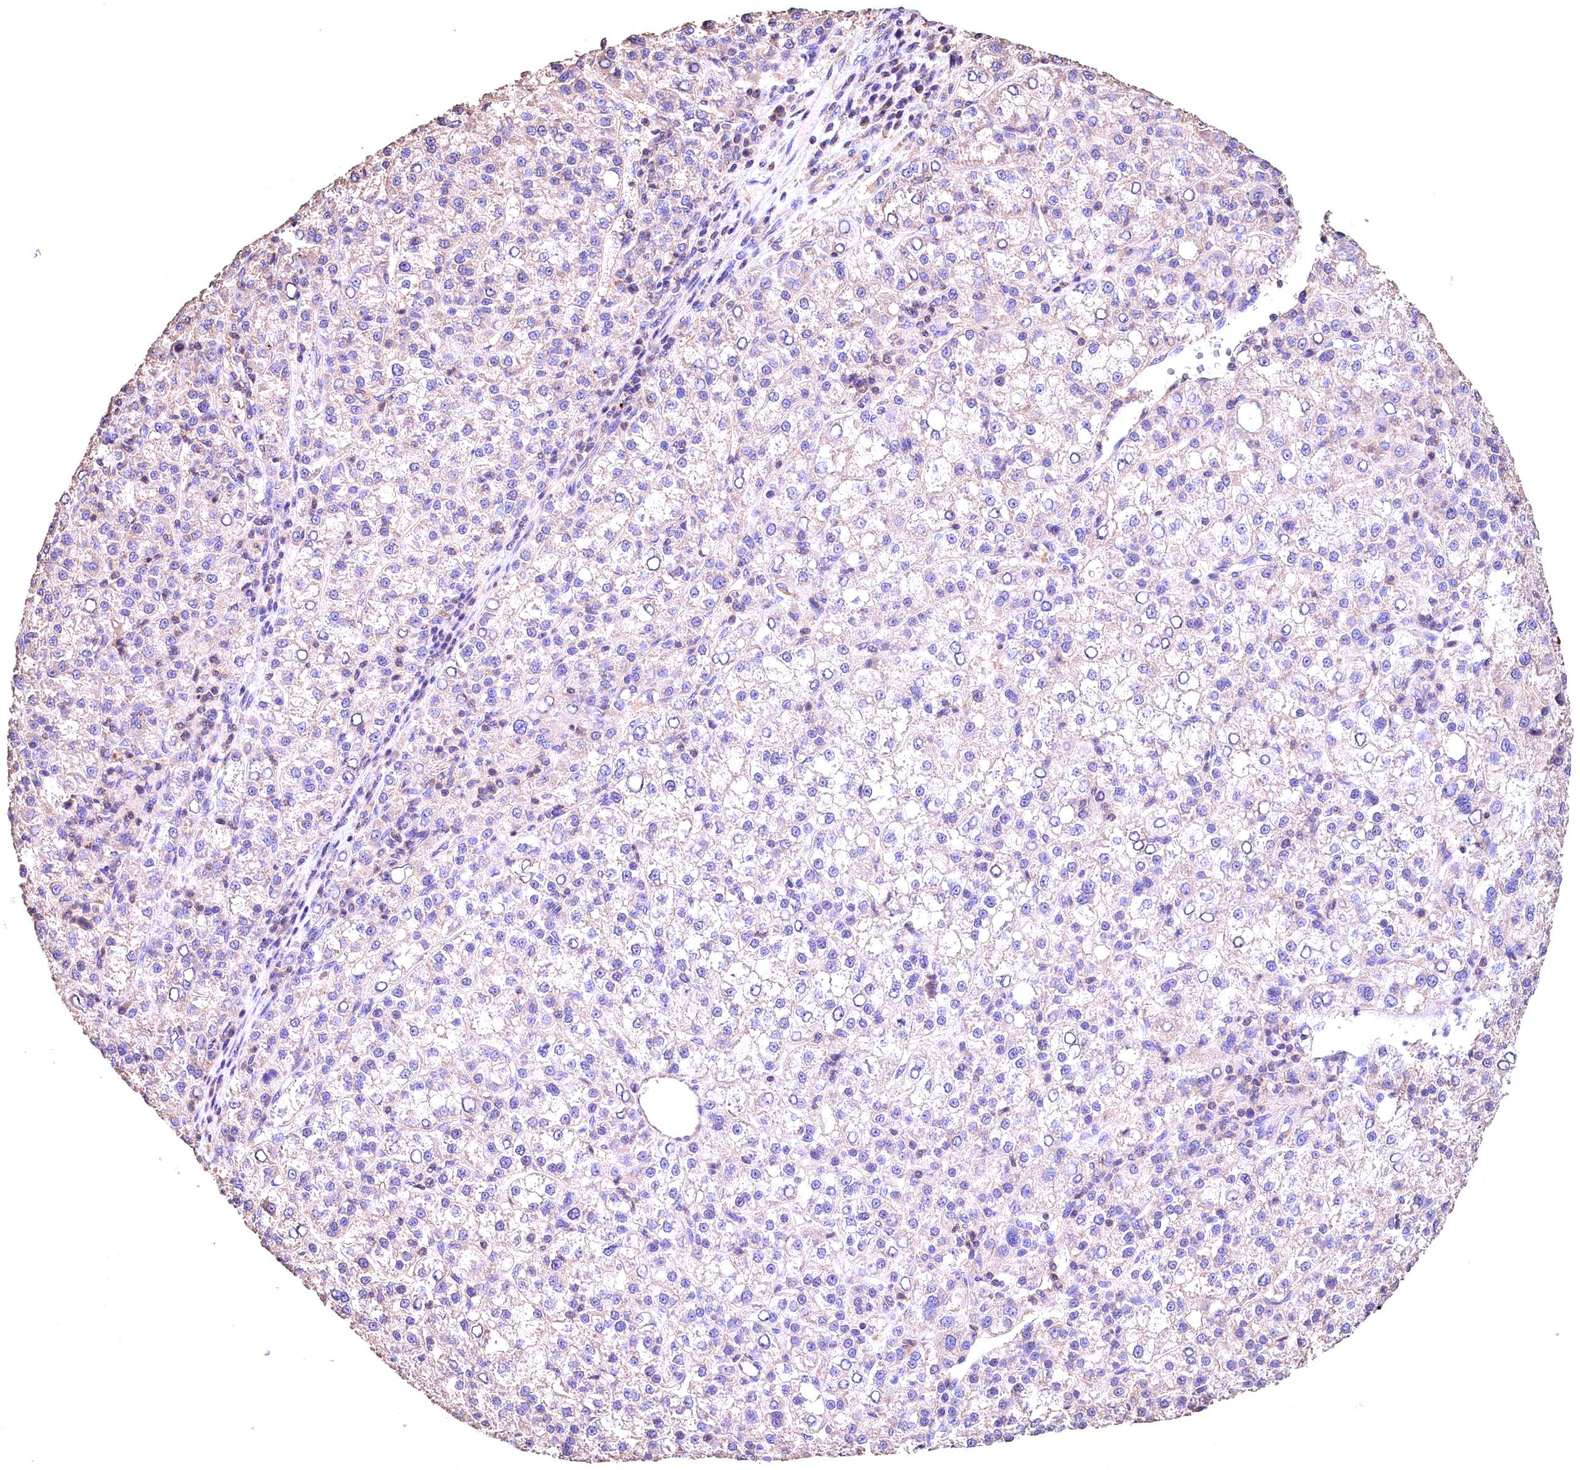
{"staining": {"intensity": "weak", "quantity": "<25%", "location": "cytoplasmic/membranous"}, "tissue": "liver cancer", "cell_type": "Tumor cells", "image_type": "cancer", "snomed": [{"axis": "morphology", "description": "Carcinoma, Hepatocellular, NOS"}, {"axis": "topography", "description": "Liver"}], "caption": "Immunohistochemical staining of human liver cancer demonstrates no significant positivity in tumor cells.", "gene": "OAS3", "patient": {"sex": "female", "age": 58}}